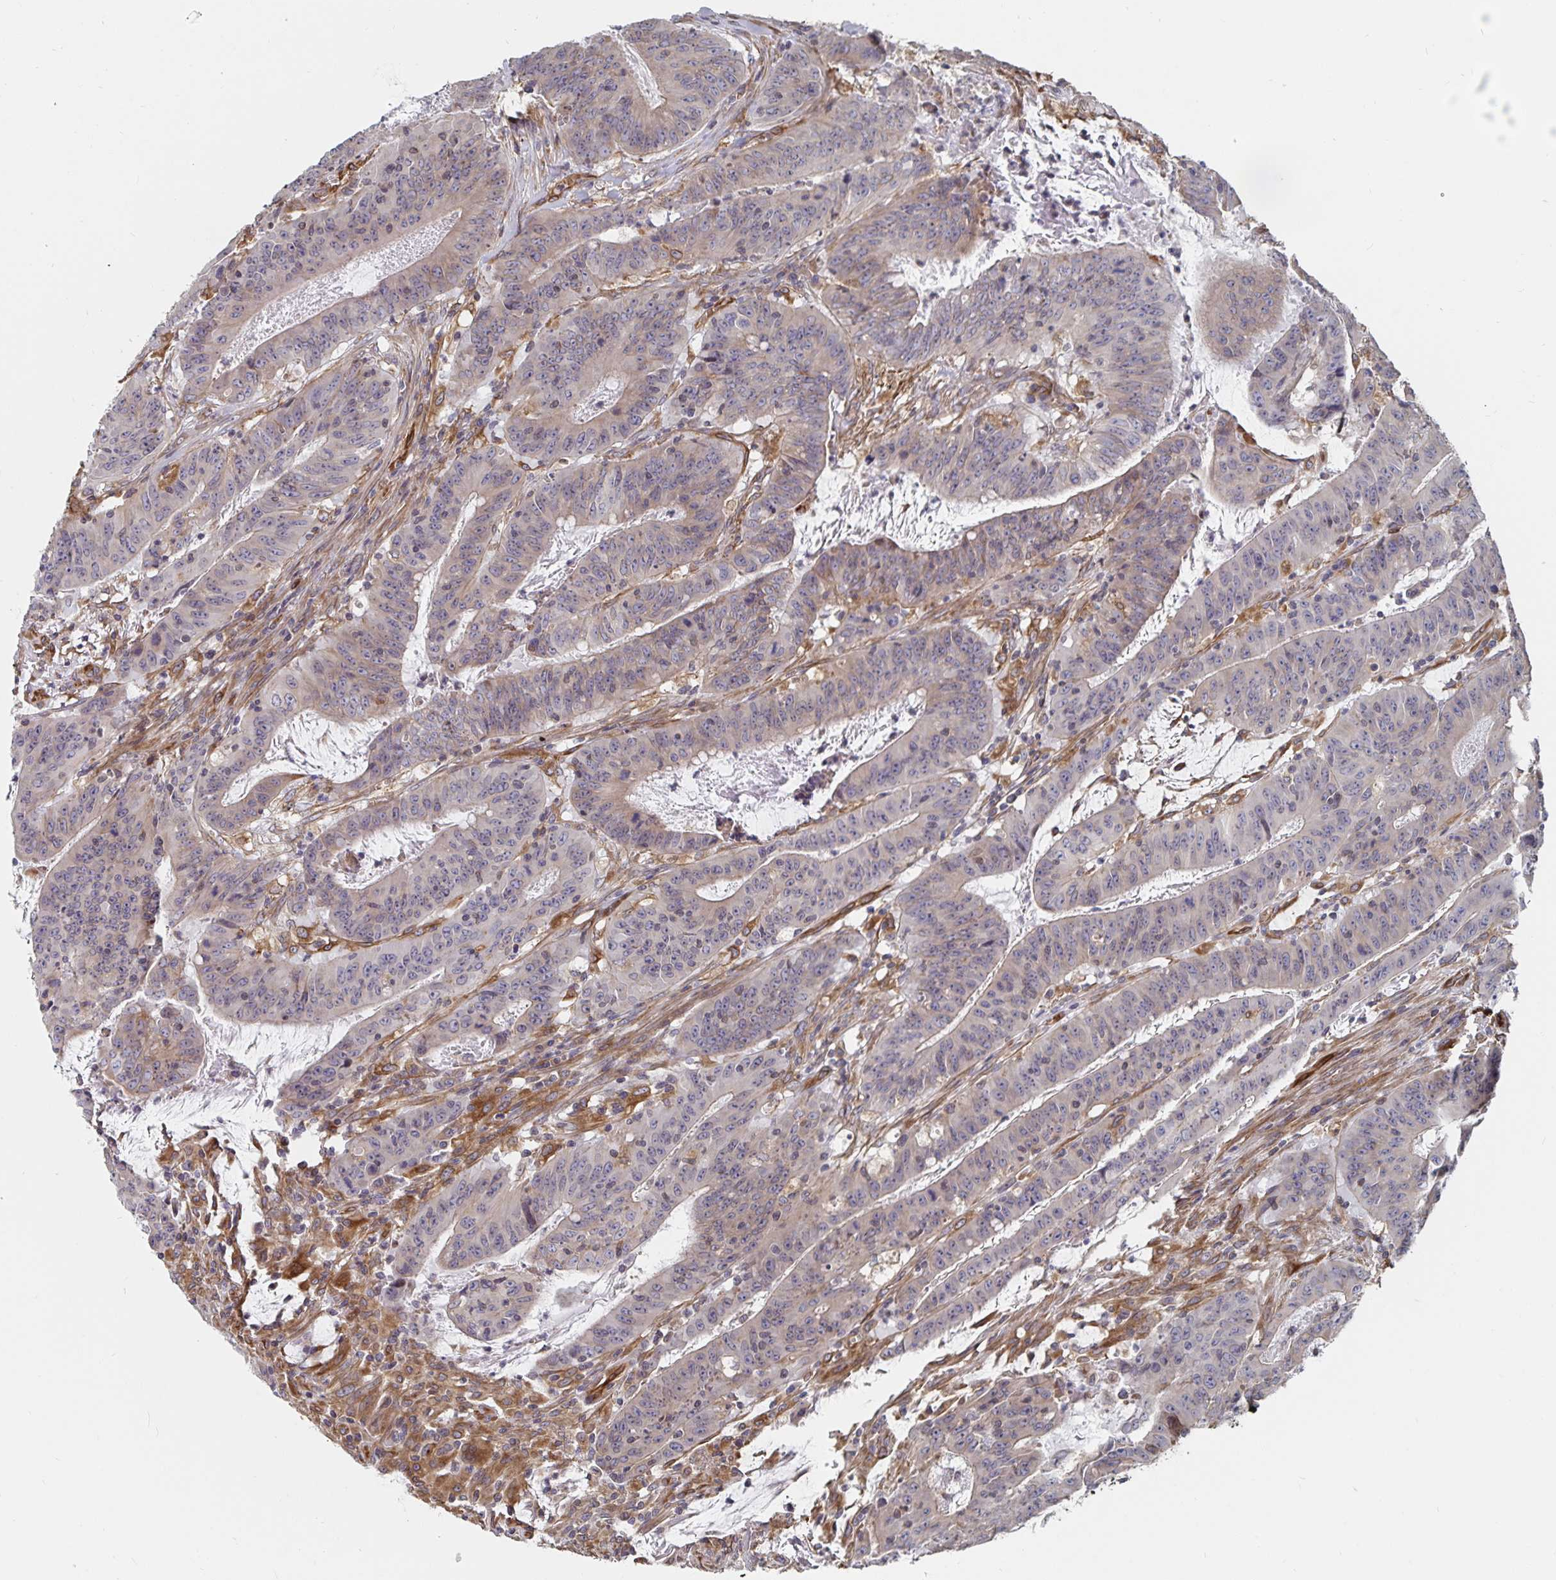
{"staining": {"intensity": "weak", "quantity": "25%-75%", "location": "cytoplasmic/membranous"}, "tissue": "colorectal cancer", "cell_type": "Tumor cells", "image_type": "cancer", "snomed": [{"axis": "morphology", "description": "Adenocarcinoma, NOS"}, {"axis": "topography", "description": "Colon"}], "caption": "High-magnification brightfield microscopy of colorectal adenocarcinoma stained with DAB (3,3'-diaminobenzidine) (brown) and counterstained with hematoxylin (blue). tumor cells exhibit weak cytoplasmic/membranous staining is appreciated in about25%-75% of cells.", "gene": "BCAP29", "patient": {"sex": "male", "age": 33}}